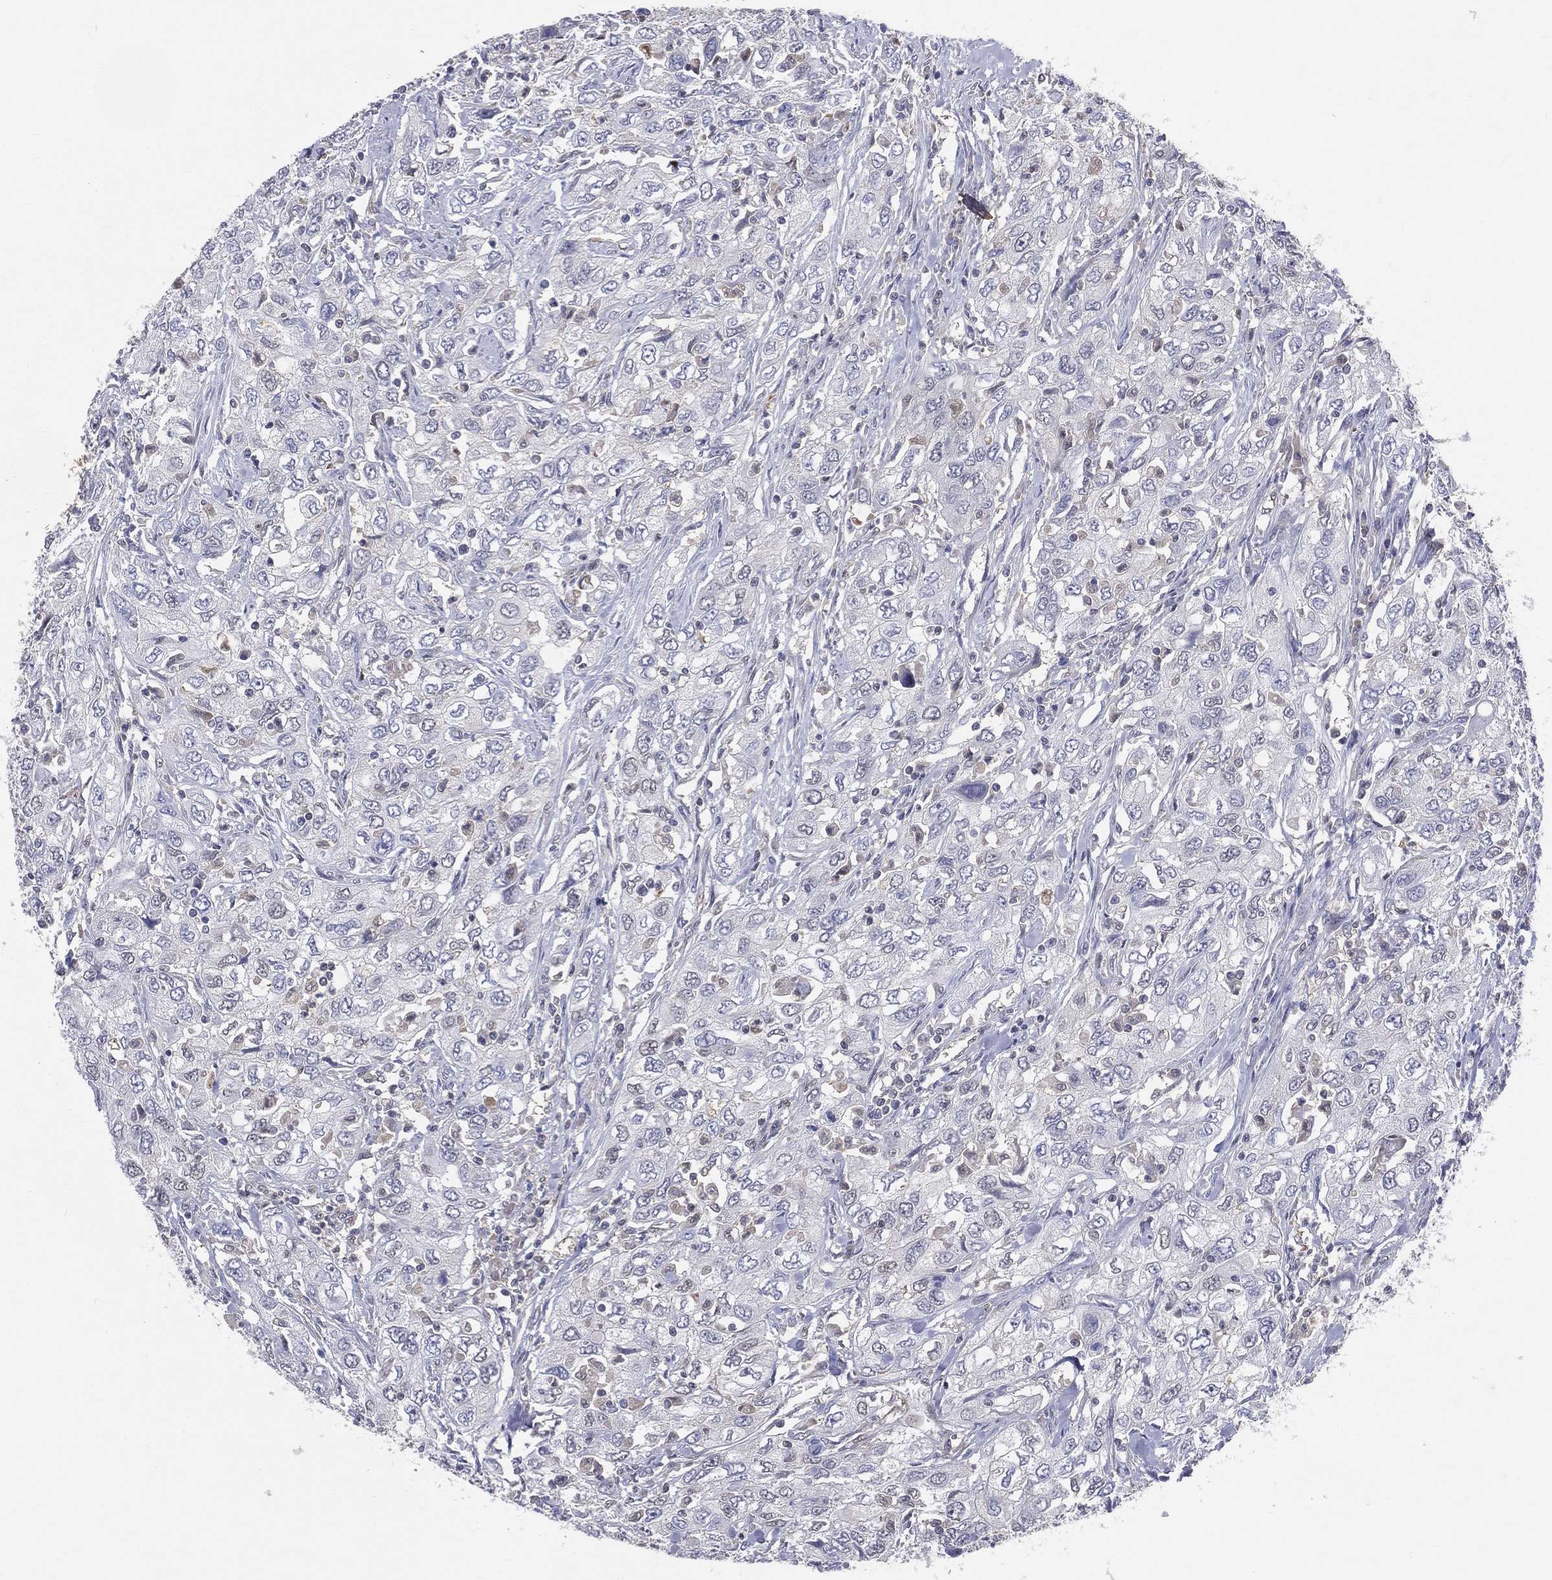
{"staining": {"intensity": "negative", "quantity": "none", "location": "none"}, "tissue": "urothelial cancer", "cell_type": "Tumor cells", "image_type": "cancer", "snomed": [{"axis": "morphology", "description": "Urothelial carcinoma, High grade"}, {"axis": "topography", "description": "Urinary bladder"}], "caption": "Tumor cells are negative for brown protein staining in high-grade urothelial carcinoma. The staining is performed using DAB brown chromogen with nuclei counter-stained in using hematoxylin.", "gene": "GMPR2", "patient": {"sex": "male", "age": 76}}